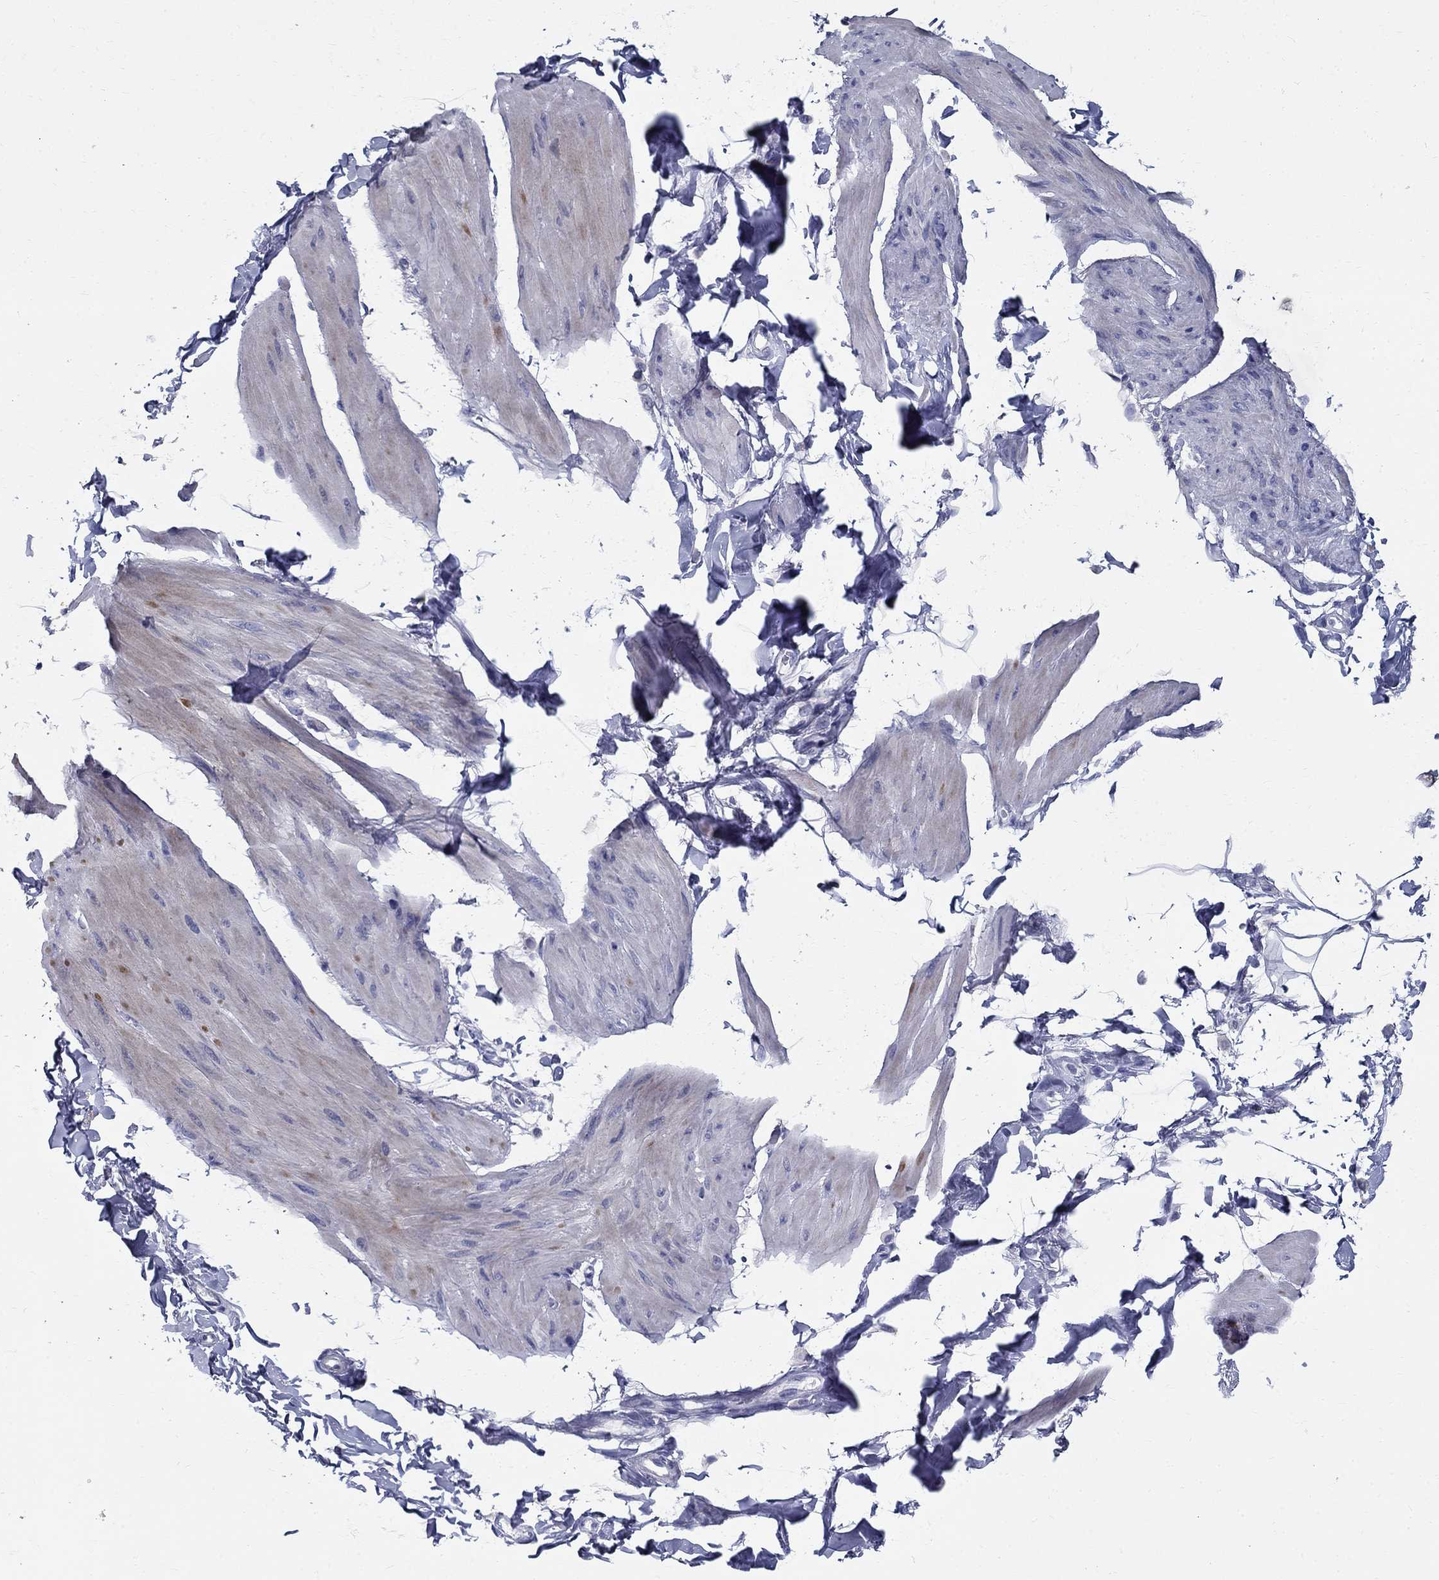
{"staining": {"intensity": "moderate", "quantity": "<25%", "location": "cytoplasmic/membranous"}, "tissue": "smooth muscle", "cell_type": "Smooth muscle cells", "image_type": "normal", "snomed": [{"axis": "morphology", "description": "Normal tissue, NOS"}, {"axis": "topography", "description": "Adipose tissue"}, {"axis": "topography", "description": "Smooth muscle"}, {"axis": "topography", "description": "Peripheral nerve tissue"}], "caption": "This histopathology image reveals unremarkable smooth muscle stained with immunohistochemistry (IHC) to label a protein in brown. The cytoplasmic/membranous of smooth muscle cells show moderate positivity for the protein. Nuclei are counter-stained blue.", "gene": "TGM4", "patient": {"sex": "male", "age": 83}}